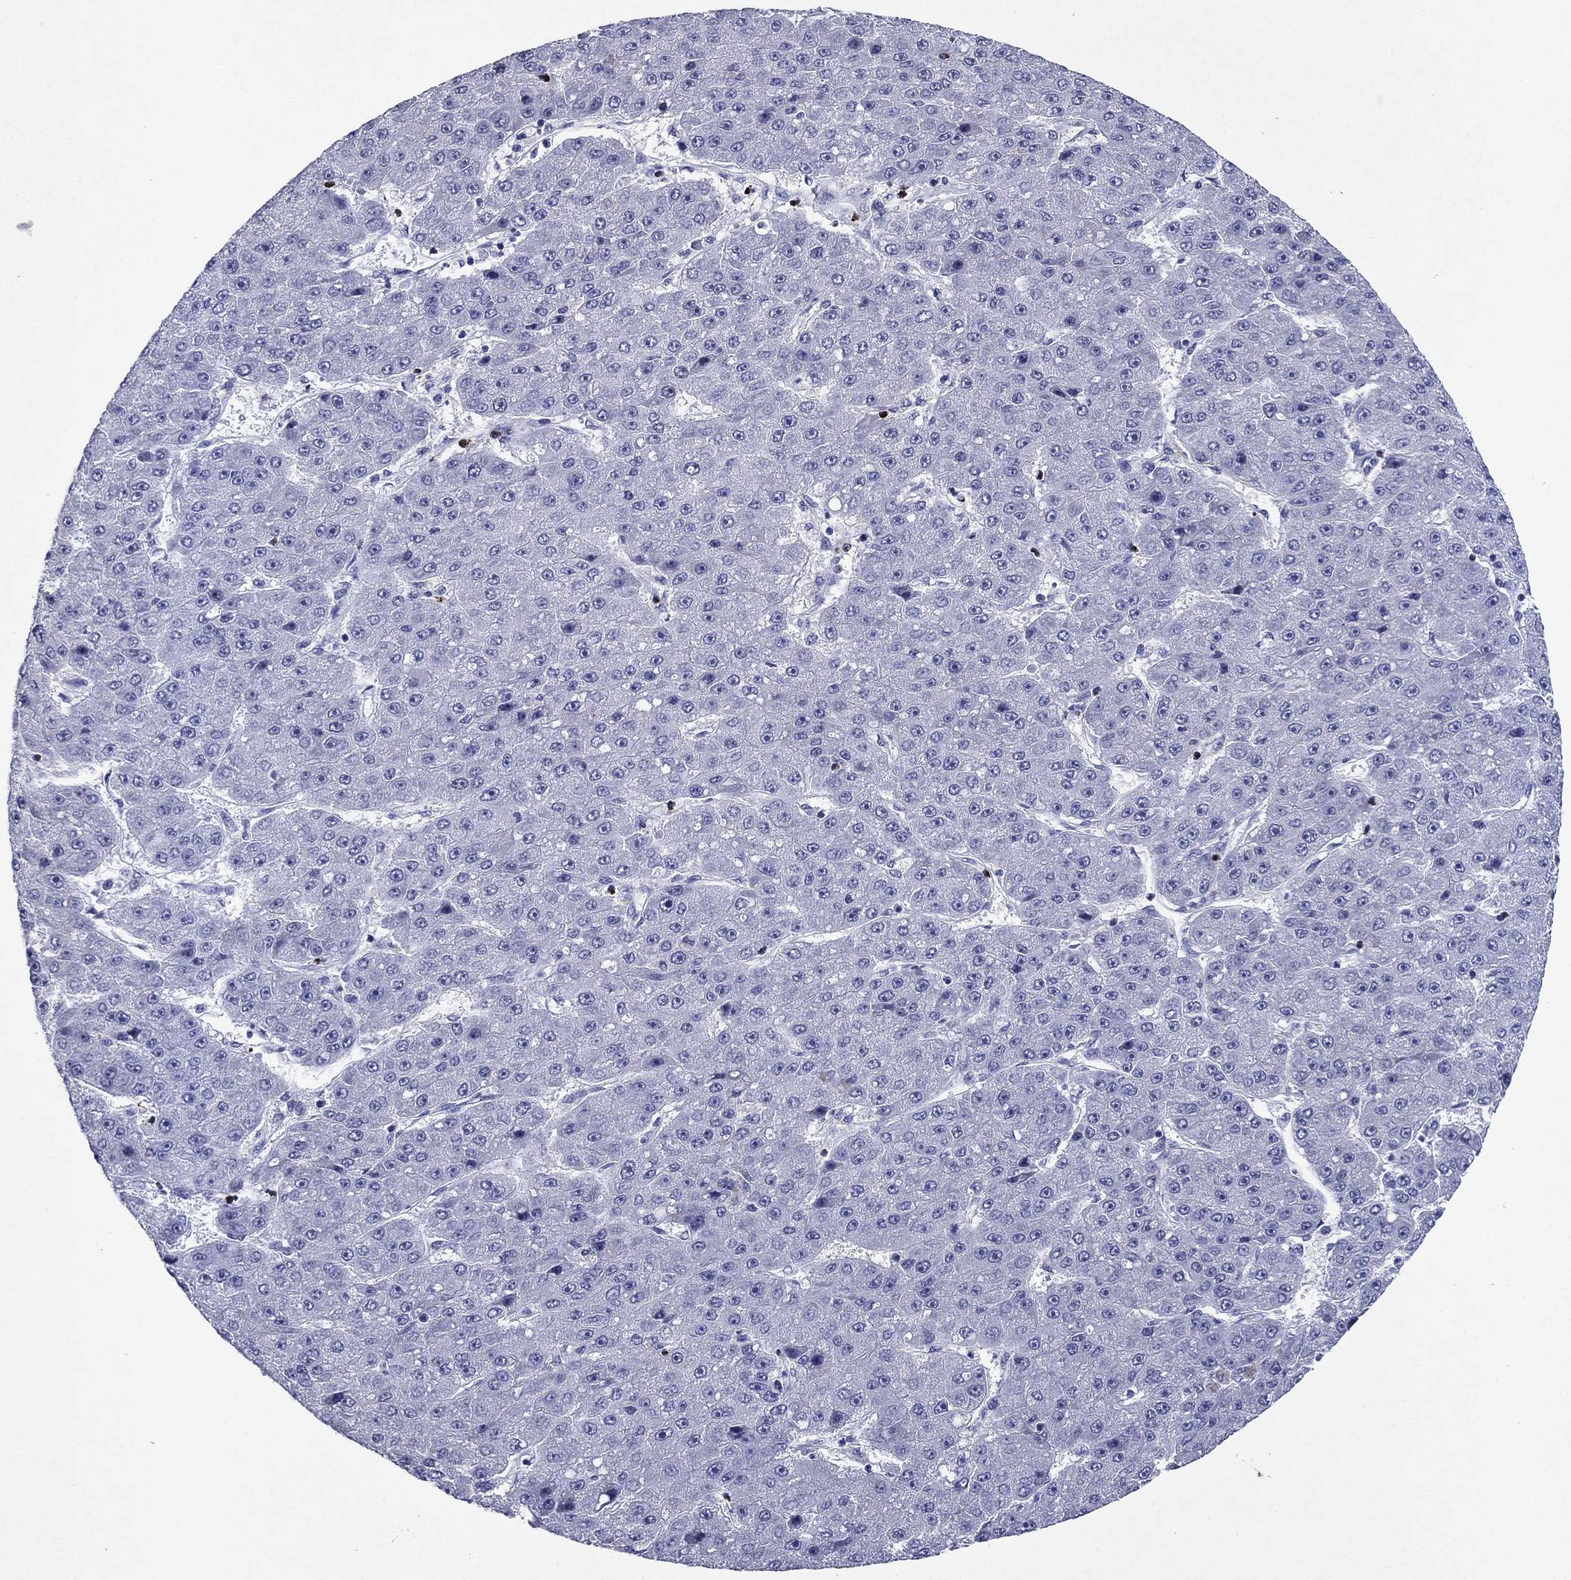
{"staining": {"intensity": "negative", "quantity": "none", "location": "none"}, "tissue": "liver cancer", "cell_type": "Tumor cells", "image_type": "cancer", "snomed": [{"axis": "morphology", "description": "Carcinoma, Hepatocellular, NOS"}, {"axis": "topography", "description": "Liver"}], "caption": "Immunohistochemistry (IHC) photomicrograph of liver hepatocellular carcinoma stained for a protein (brown), which demonstrates no staining in tumor cells.", "gene": "GZMK", "patient": {"sex": "male", "age": 67}}